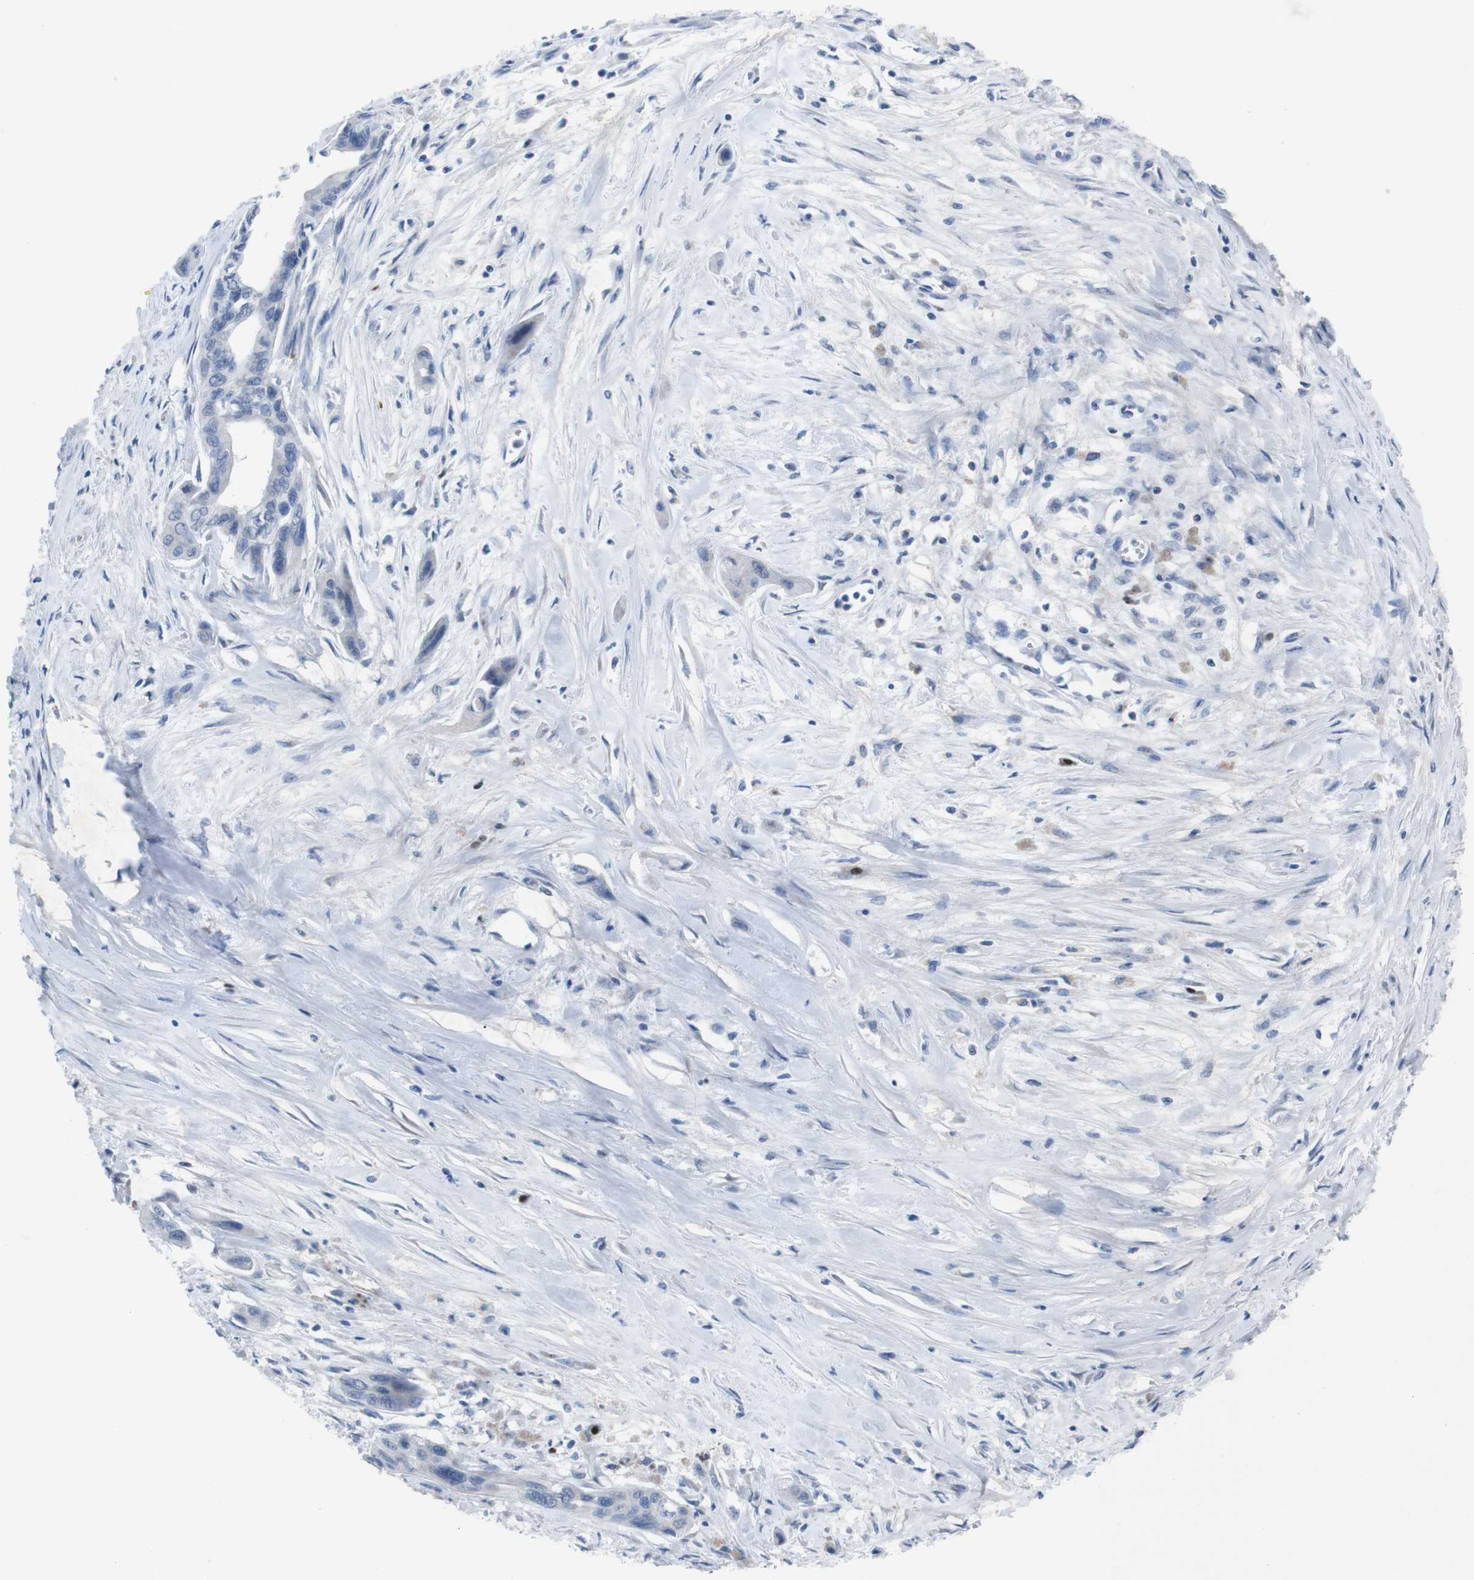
{"staining": {"intensity": "negative", "quantity": "none", "location": "none"}, "tissue": "pancreatic cancer", "cell_type": "Tumor cells", "image_type": "cancer", "snomed": [{"axis": "morphology", "description": "Adenocarcinoma, NOS"}, {"axis": "topography", "description": "Pancreas"}], "caption": "This is an IHC micrograph of adenocarcinoma (pancreatic). There is no staining in tumor cells.", "gene": "IRF4", "patient": {"sex": "male", "age": 73}}